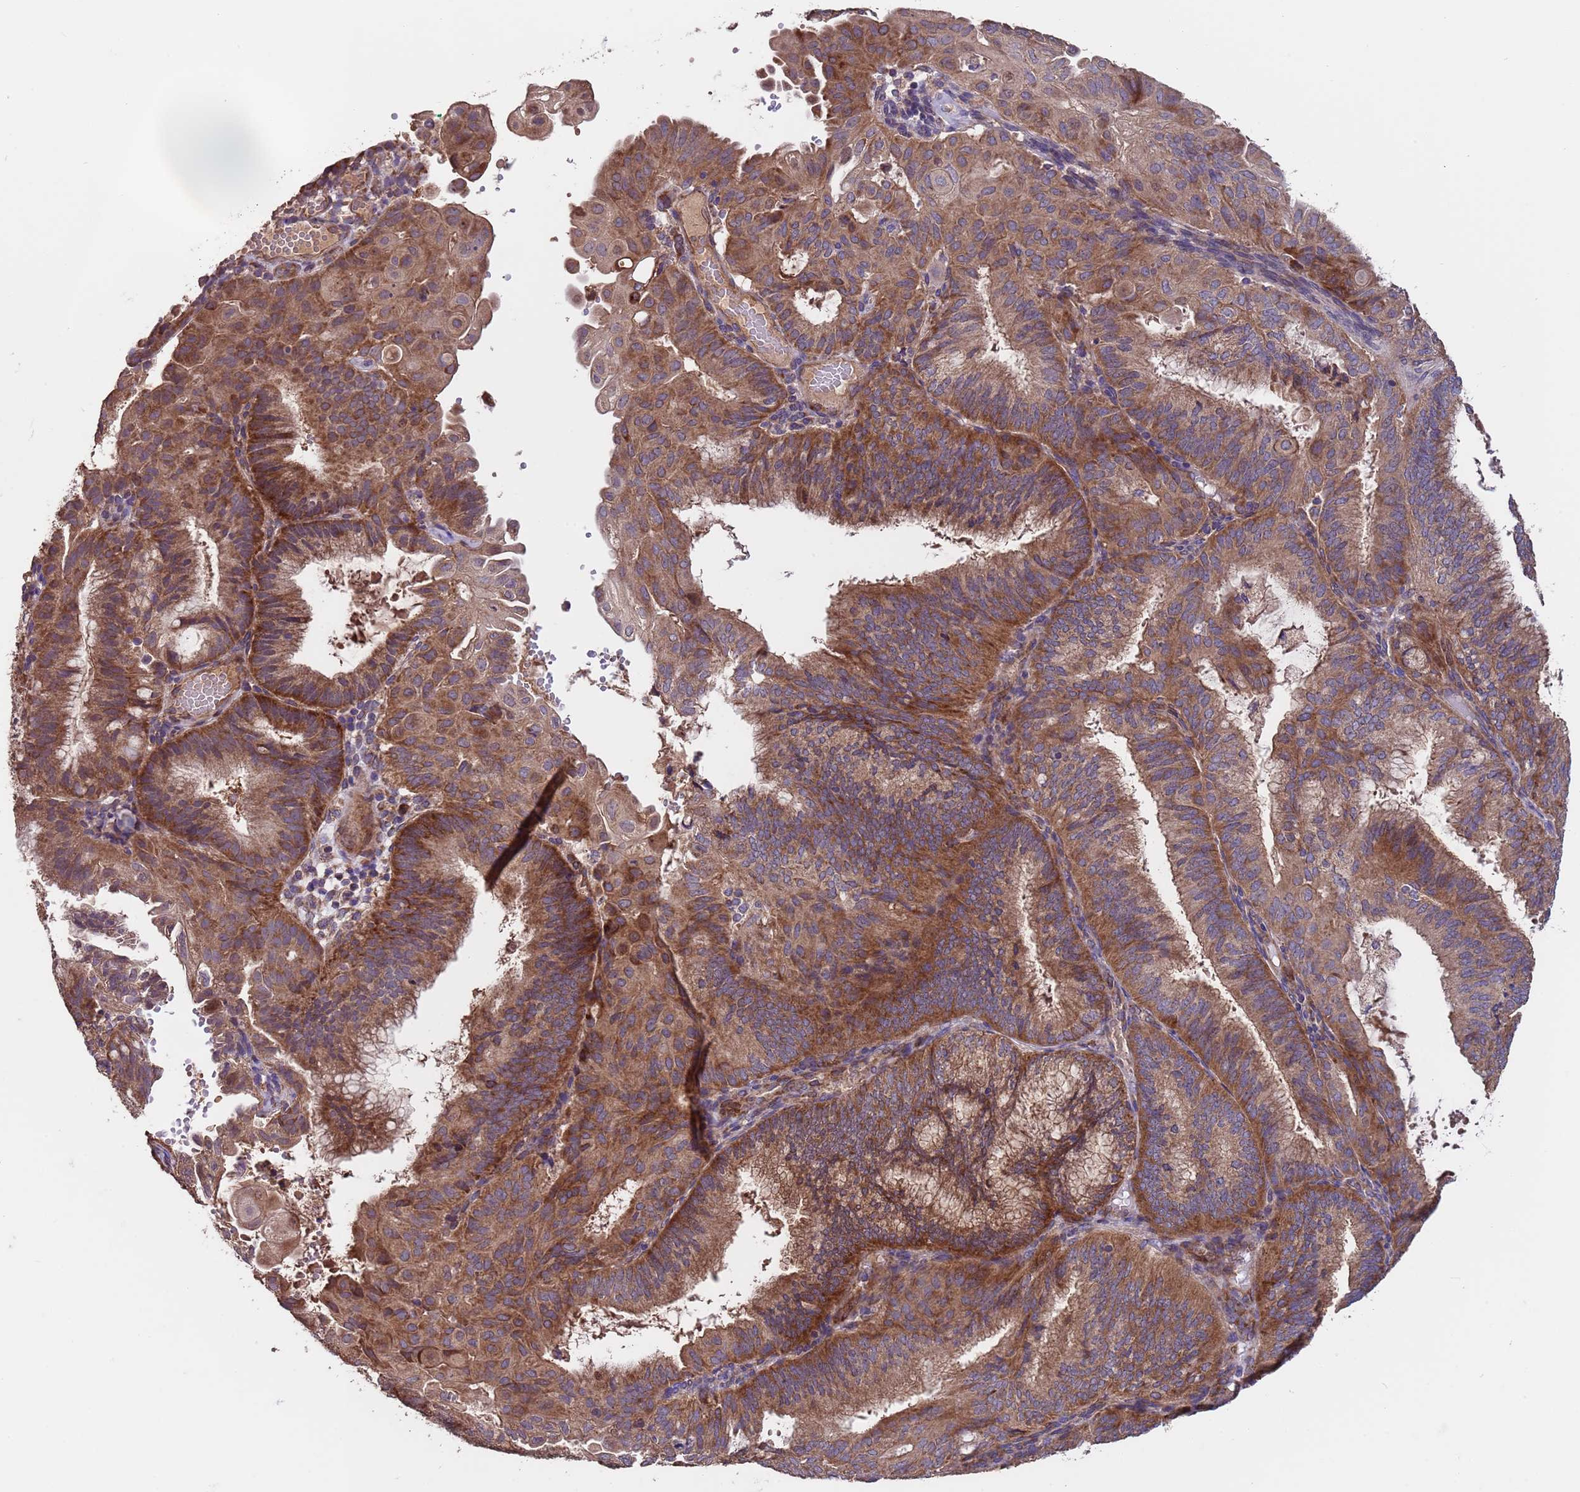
{"staining": {"intensity": "moderate", "quantity": ">75%", "location": "cytoplasmic/membranous"}, "tissue": "endometrial cancer", "cell_type": "Tumor cells", "image_type": "cancer", "snomed": [{"axis": "morphology", "description": "Adenocarcinoma, NOS"}, {"axis": "topography", "description": "Endometrium"}], "caption": "Immunohistochemistry of human endometrial adenocarcinoma displays medium levels of moderate cytoplasmic/membranous positivity in approximately >75% of tumor cells. (brown staining indicates protein expression, while blue staining denotes nuclei).", "gene": "EEF1AKMT1", "patient": {"sex": "female", "age": 49}}